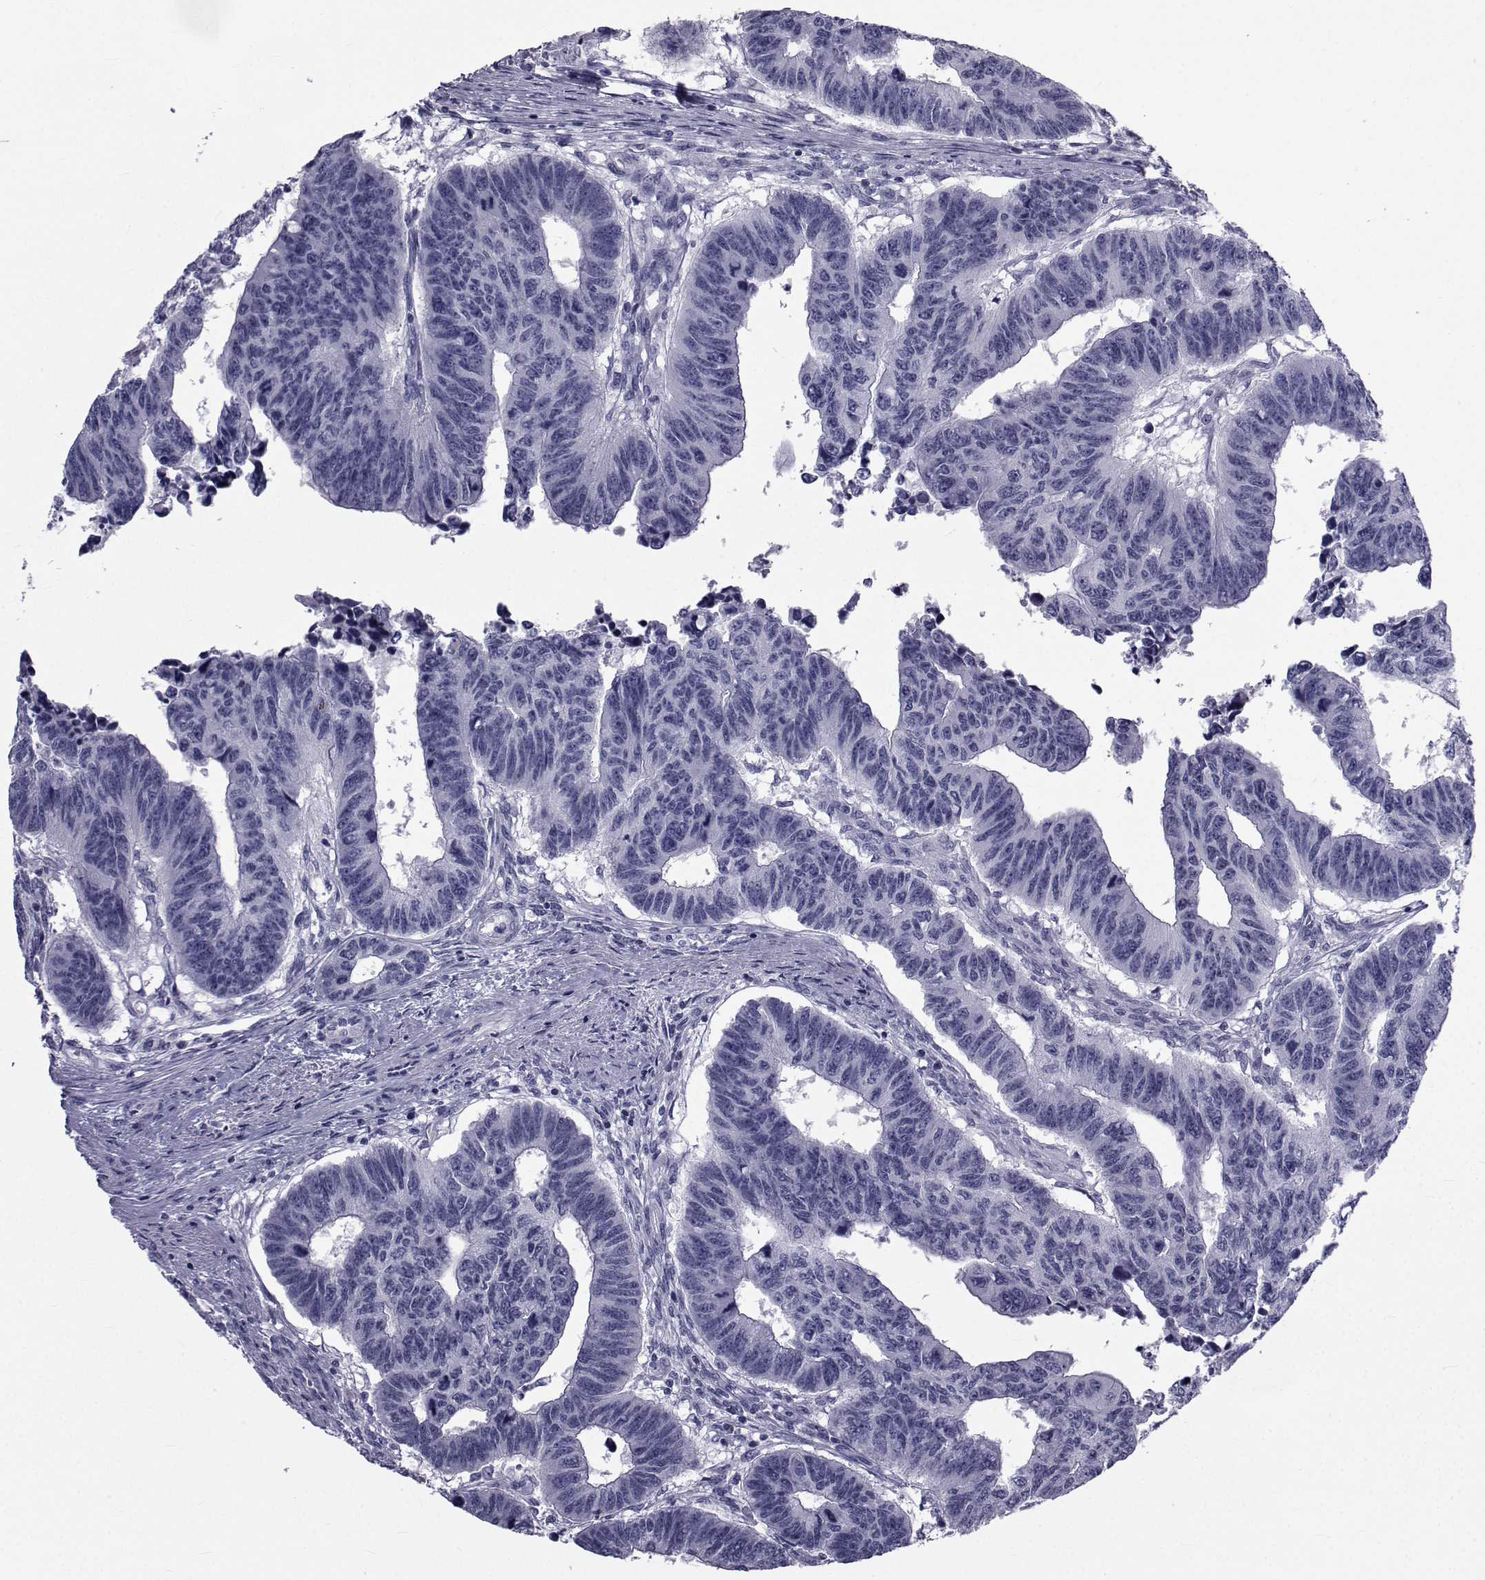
{"staining": {"intensity": "negative", "quantity": "none", "location": "none"}, "tissue": "colorectal cancer", "cell_type": "Tumor cells", "image_type": "cancer", "snomed": [{"axis": "morphology", "description": "Adenocarcinoma, NOS"}, {"axis": "topography", "description": "Rectum"}], "caption": "The micrograph exhibits no staining of tumor cells in colorectal cancer (adenocarcinoma).", "gene": "FDXR", "patient": {"sex": "female", "age": 85}}